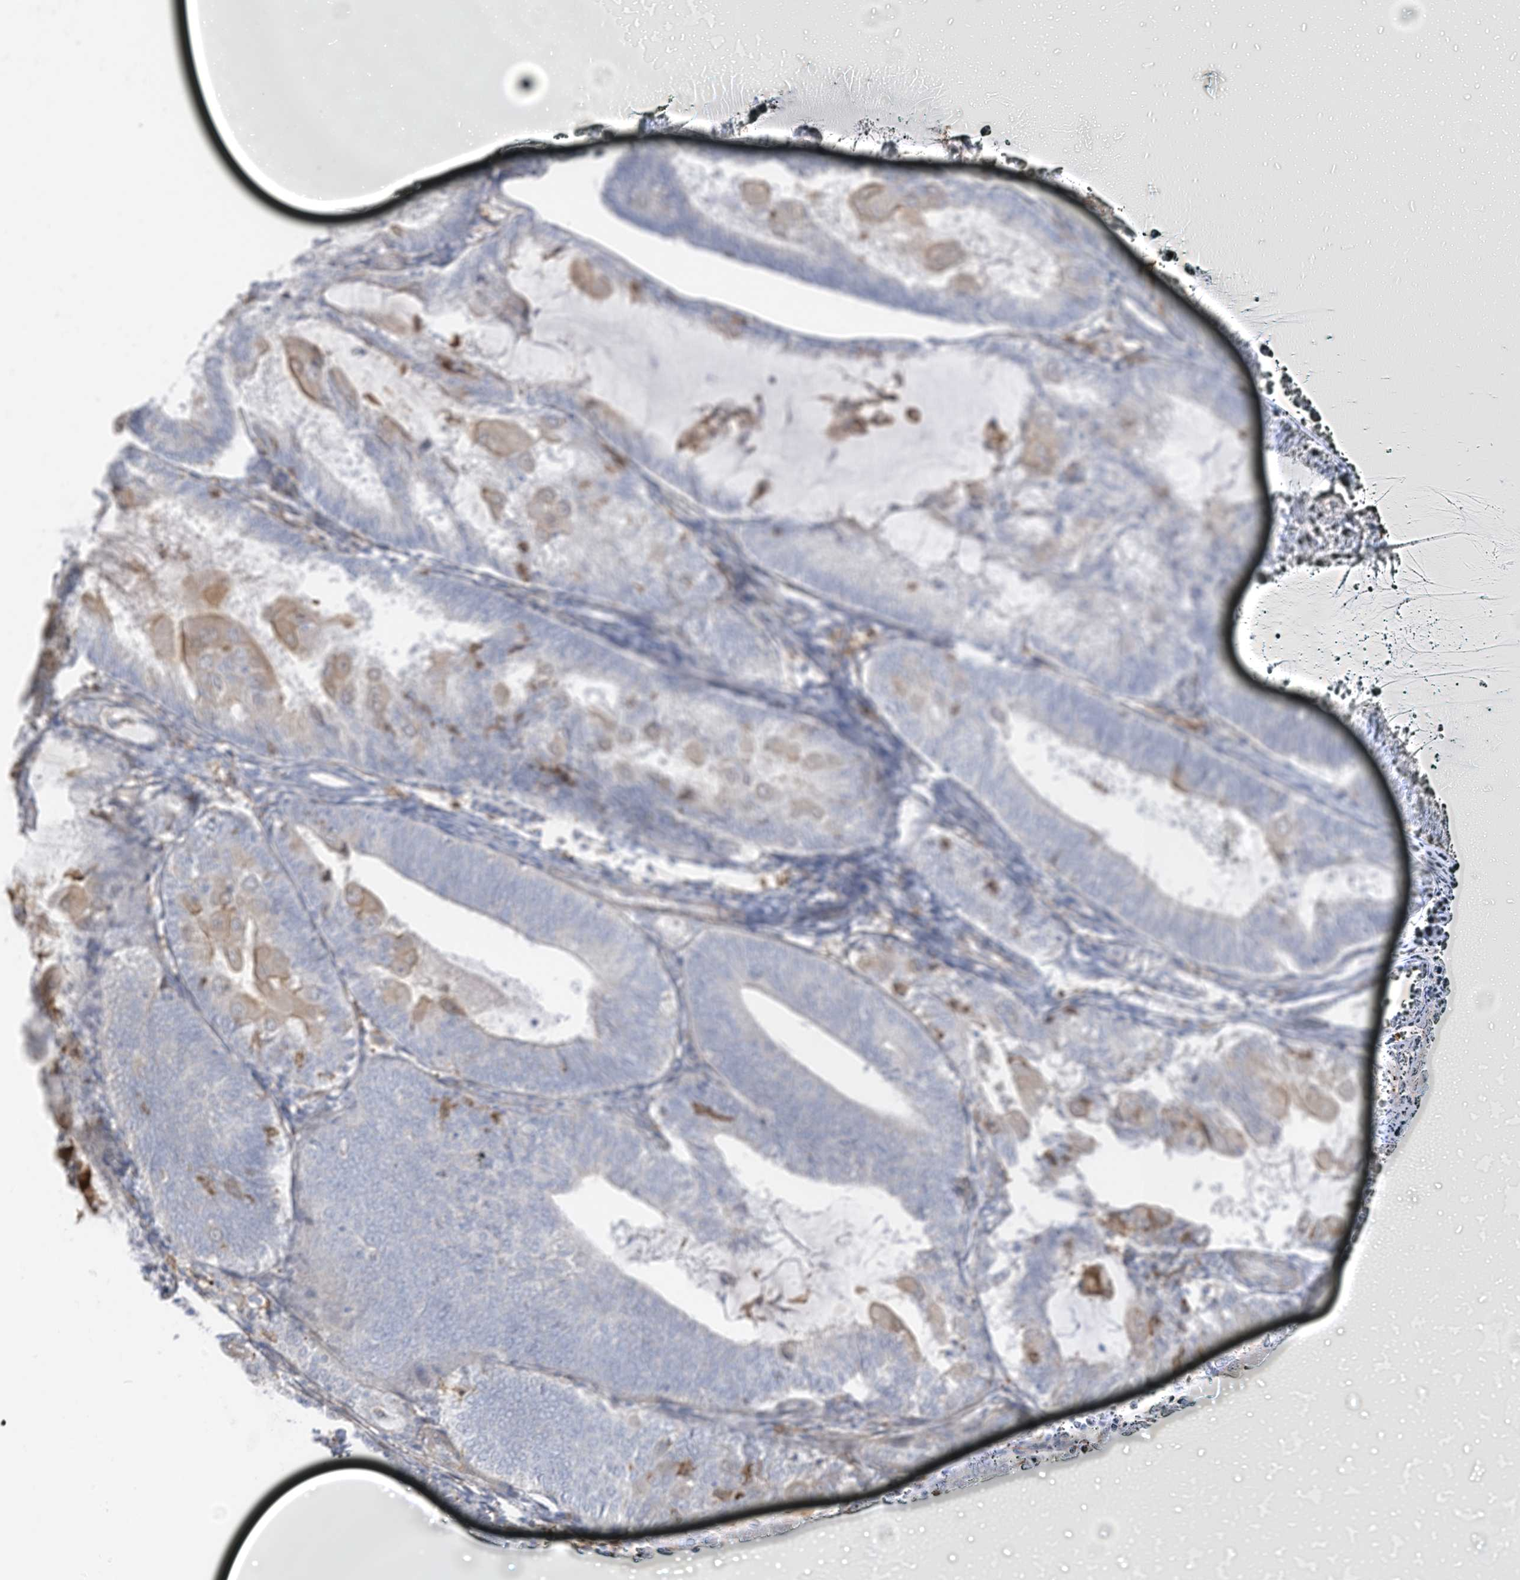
{"staining": {"intensity": "negative", "quantity": "none", "location": "none"}, "tissue": "endometrial cancer", "cell_type": "Tumor cells", "image_type": "cancer", "snomed": [{"axis": "morphology", "description": "Adenocarcinoma, NOS"}, {"axis": "topography", "description": "Endometrium"}], "caption": "The micrograph demonstrates no staining of tumor cells in endometrial cancer.", "gene": "ATP13A1", "patient": {"sex": "female", "age": 81}}